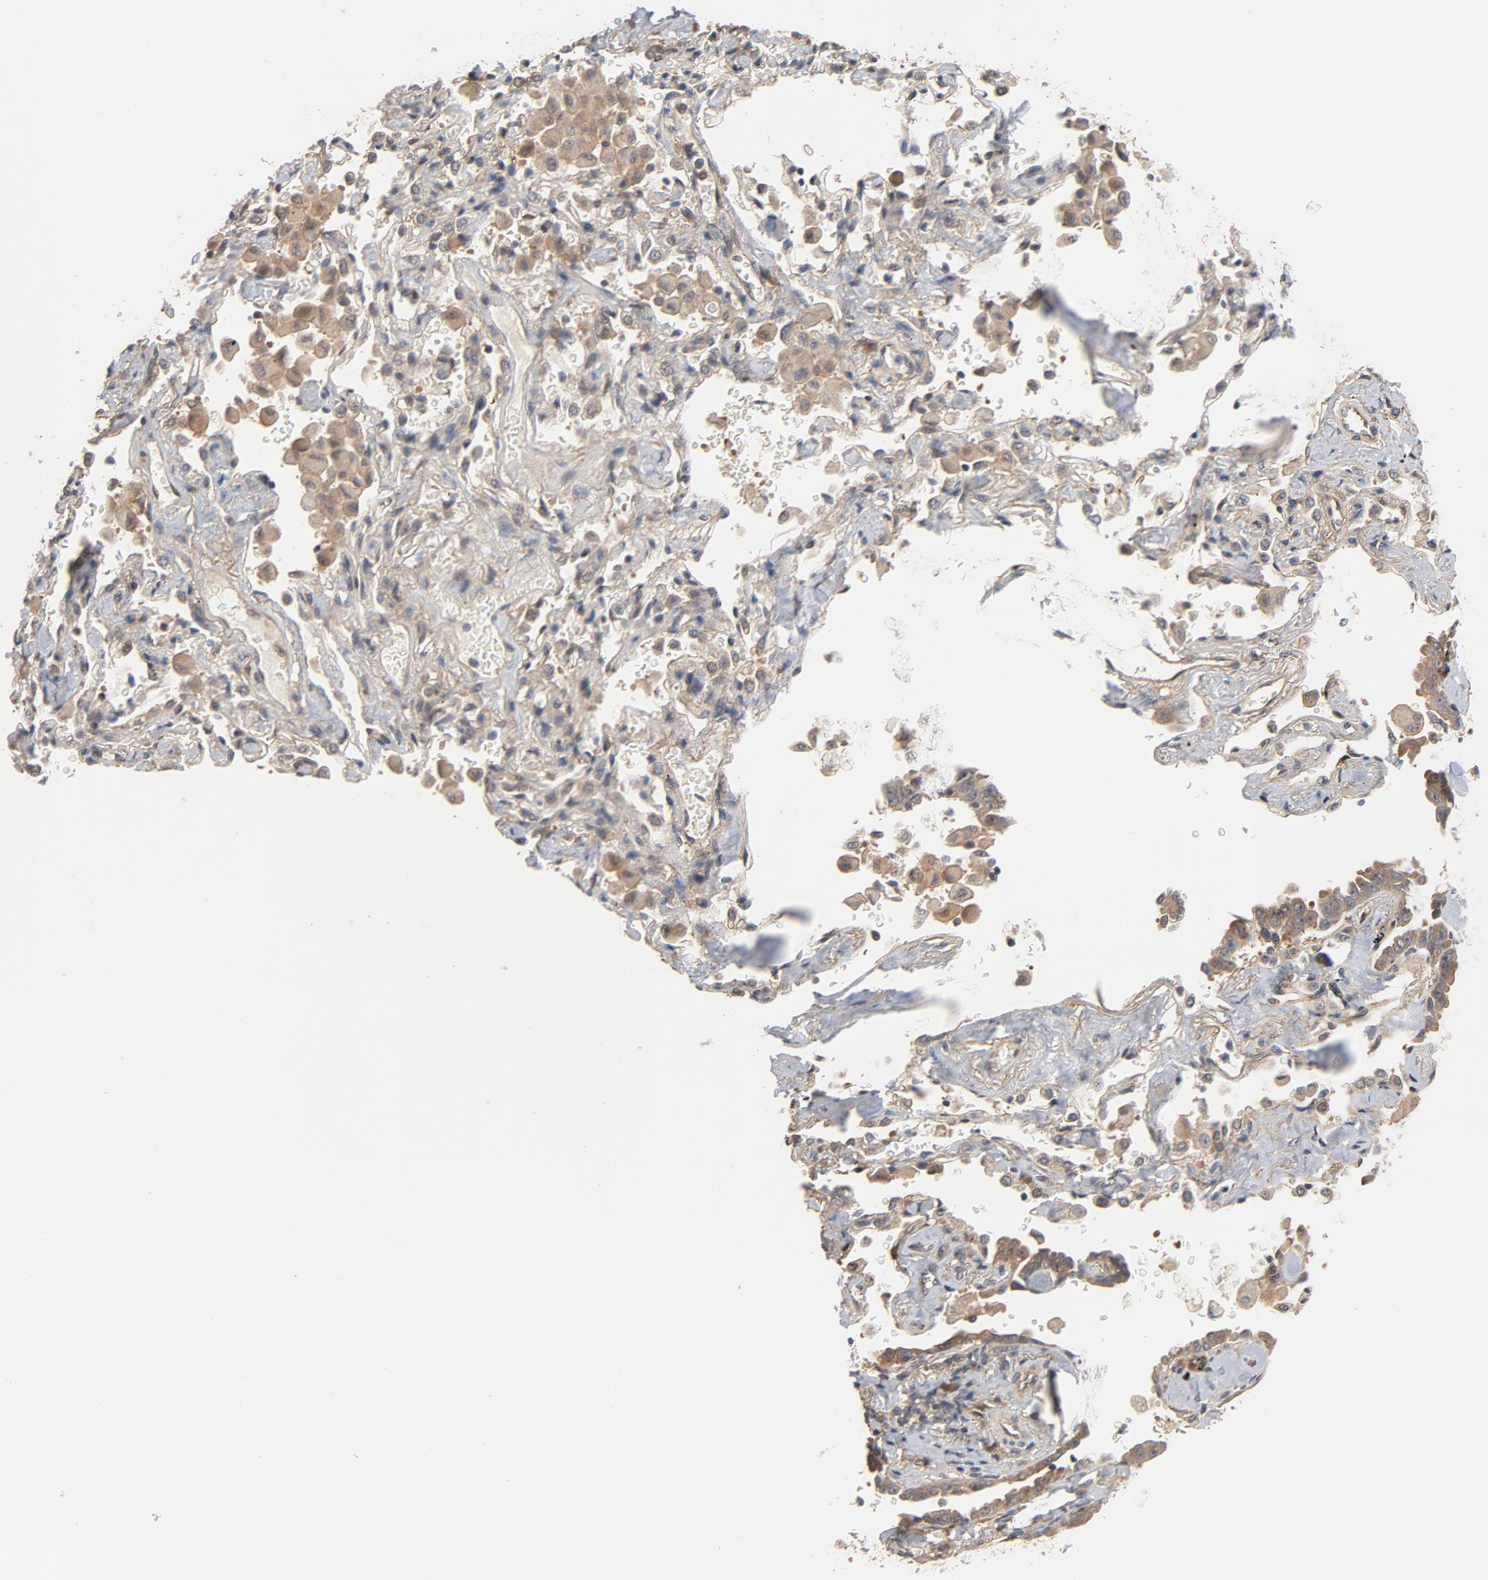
{"staining": {"intensity": "weak", "quantity": ">75%", "location": "cytoplasmic/membranous"}, "tissue": "lung cancer", "cell_type": "Tumor cells", "image_type": "cancer", "snomed": [{"axis": "morphology", "description": "Adenocarcinoma, NOS"}, {"axis": "topography", "description": "Lung"}], "caption": "Weak cytoplasmic/membranous expression is appreciated in approximately >75% of tumor cells in adenocarcinoma (lung).", "gene": "PITPNM2", "patient": {"sex": "female", "age": 64}}